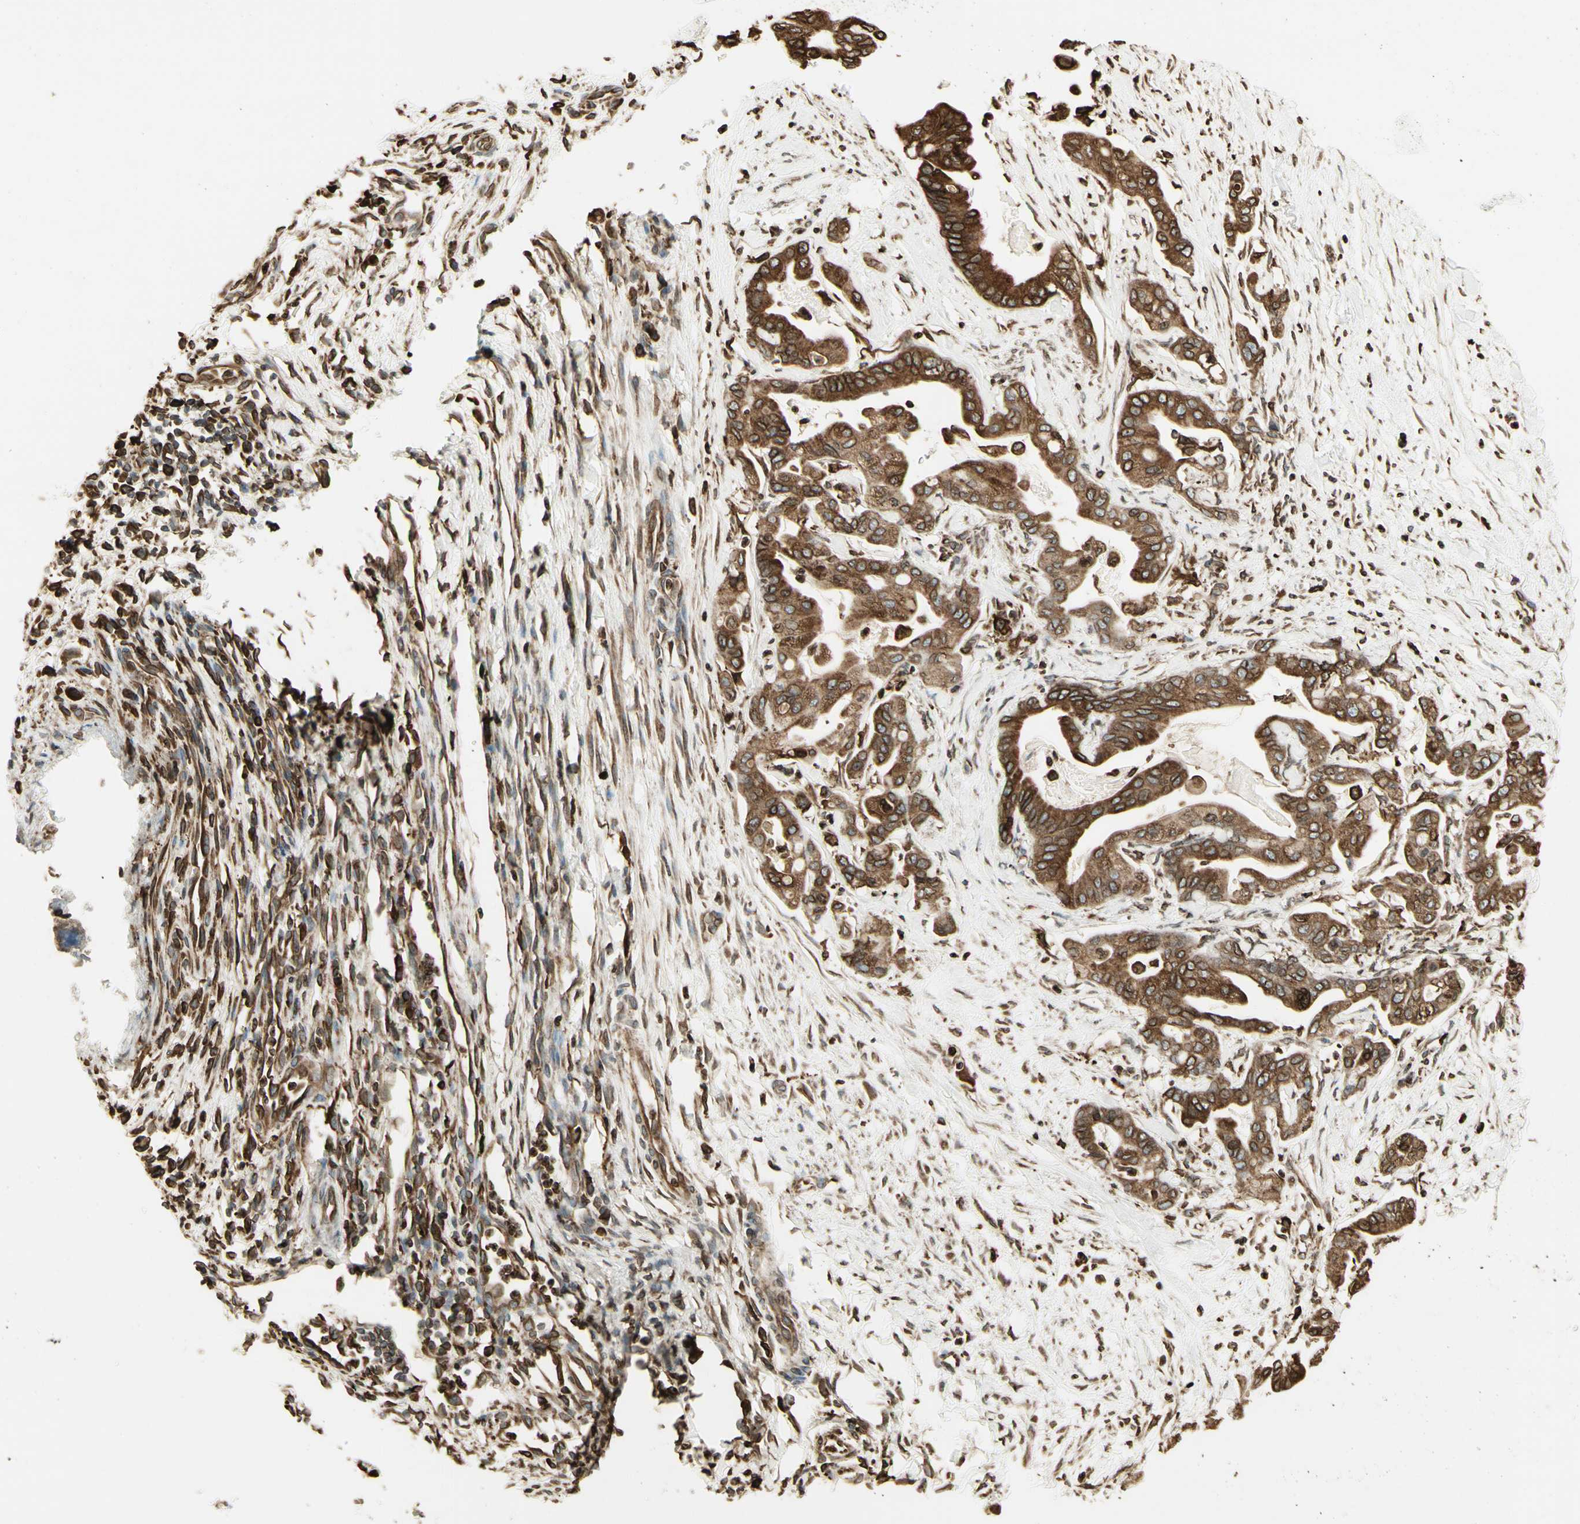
{"staining": {"intensity": "moderate", "quantity": ">75%", "location": "cytoplasmic/membranous"}, "tissue": "pancreatic cancer", "cell_type": "Tumor cells", "image_type": "cancer", "snomed": [{"axis": "morphology", "description": "Adenocarcinoma, NOS"}, {"axis": "topography", "description": "Pancreas"}], "caption": "This micrograph displays adenocarcinoma (pancreatic) stained with IHC to label a protein in brown. The cytoplasmic/membranous of tumor cells show moderate positivity for the protein. Nuclei are counter-stained blue.", "gene": "CANX", "patient": {"sex": "female", "age": 75}}